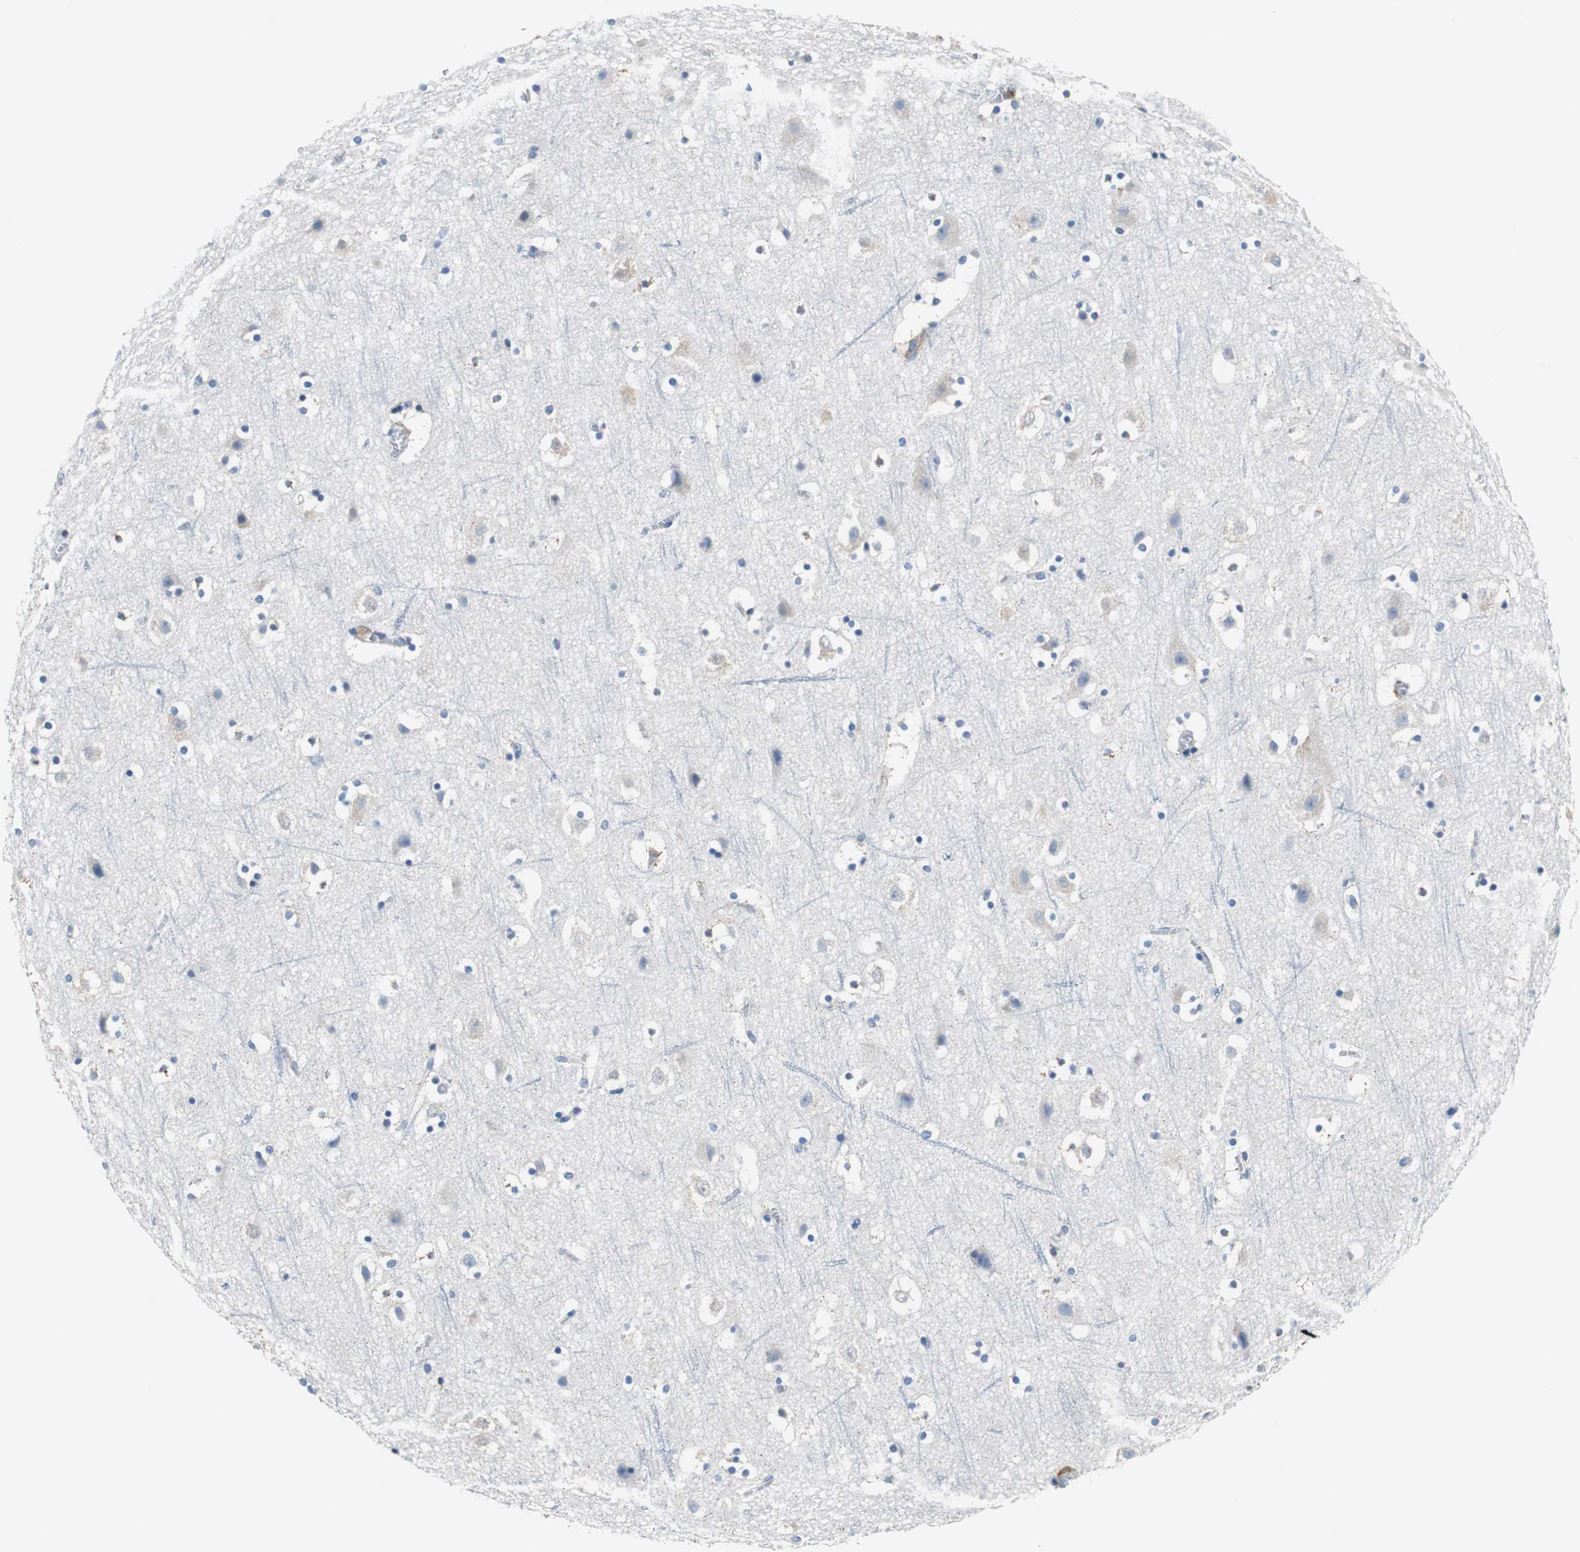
{"staining": {"intensity": "negative", "quantity": "none", "location": "none"}, "tissue": "cerebral cortex", "cell_type": "Endothelial cells", "image_type": "normal", "snomed": [{"axis": "morphology", "description": "Normal tissue, NOS"}, {"axis": "topography", "description": "Cerebral cortex"}], "caption": "Protein analysis of unremarkable cerebral cortex demonstrates no significant positivity in endothelial cells. (DAB immunohistochemistry (IHC) visualized using brightfield microscopy, high magnification).", "gene": "VAMP8", "patient": {"sex": "male", "age": 45}}